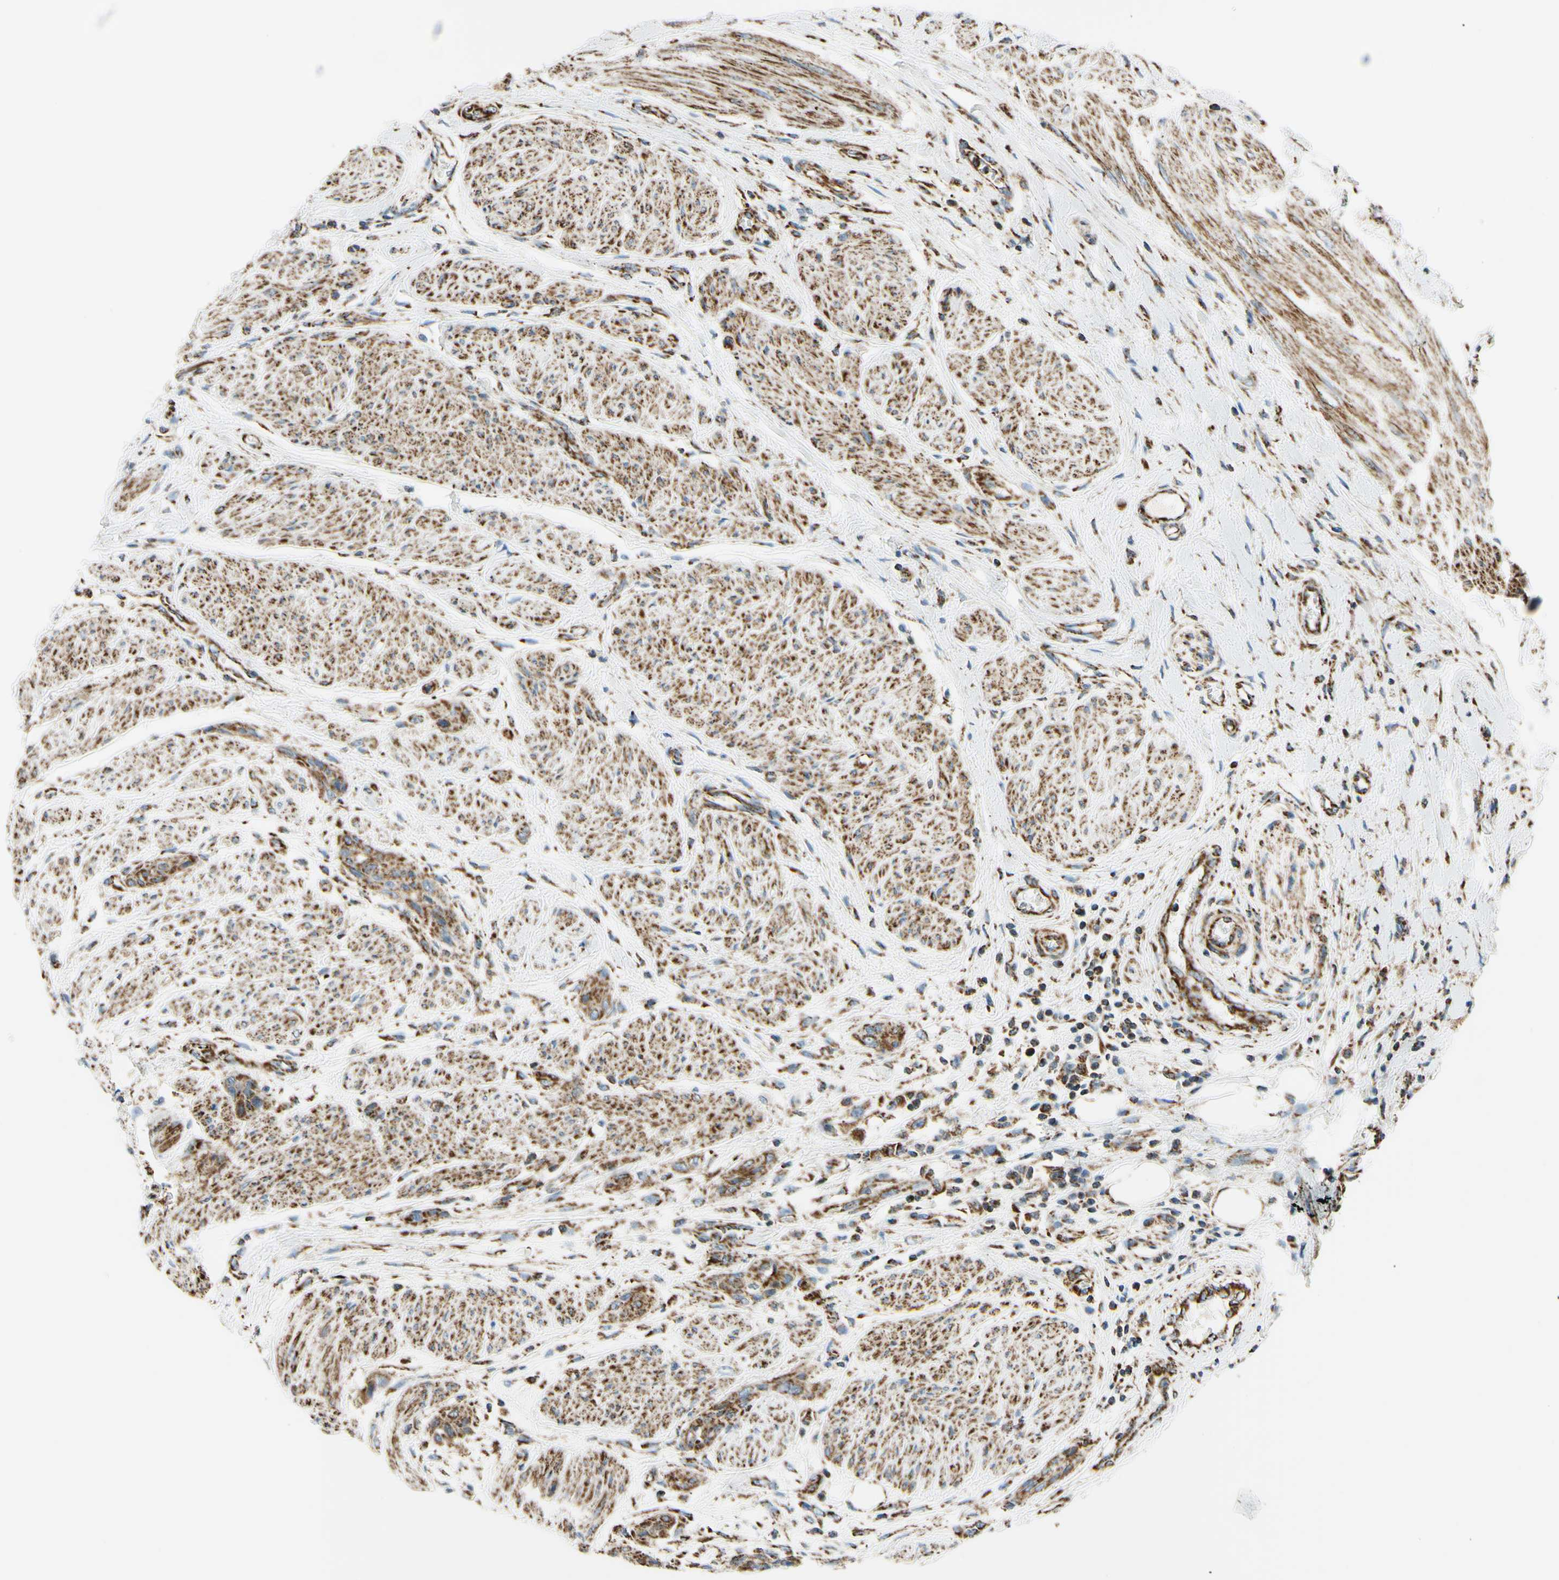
{"staining": {"intensity": "moderate", "quantity": ">75%", "location": "cytoplasmic/membranous"}, "tissue": "urothelial cancer", "cell_type": "Tumor cells", "image_type": "cancer", "snomed": [{"axis": "morphology", "description": "Urothelial carcinoma, High grade"}, {"axis": "topography", "description": "Urinary bladder"}], "caption": "Human high-grade urothelial carcinoma stained with a protein marker shows moderate staining in tumor cells.", "gene": "MAVS", "patient": {"sex": "male", "age": 35}}